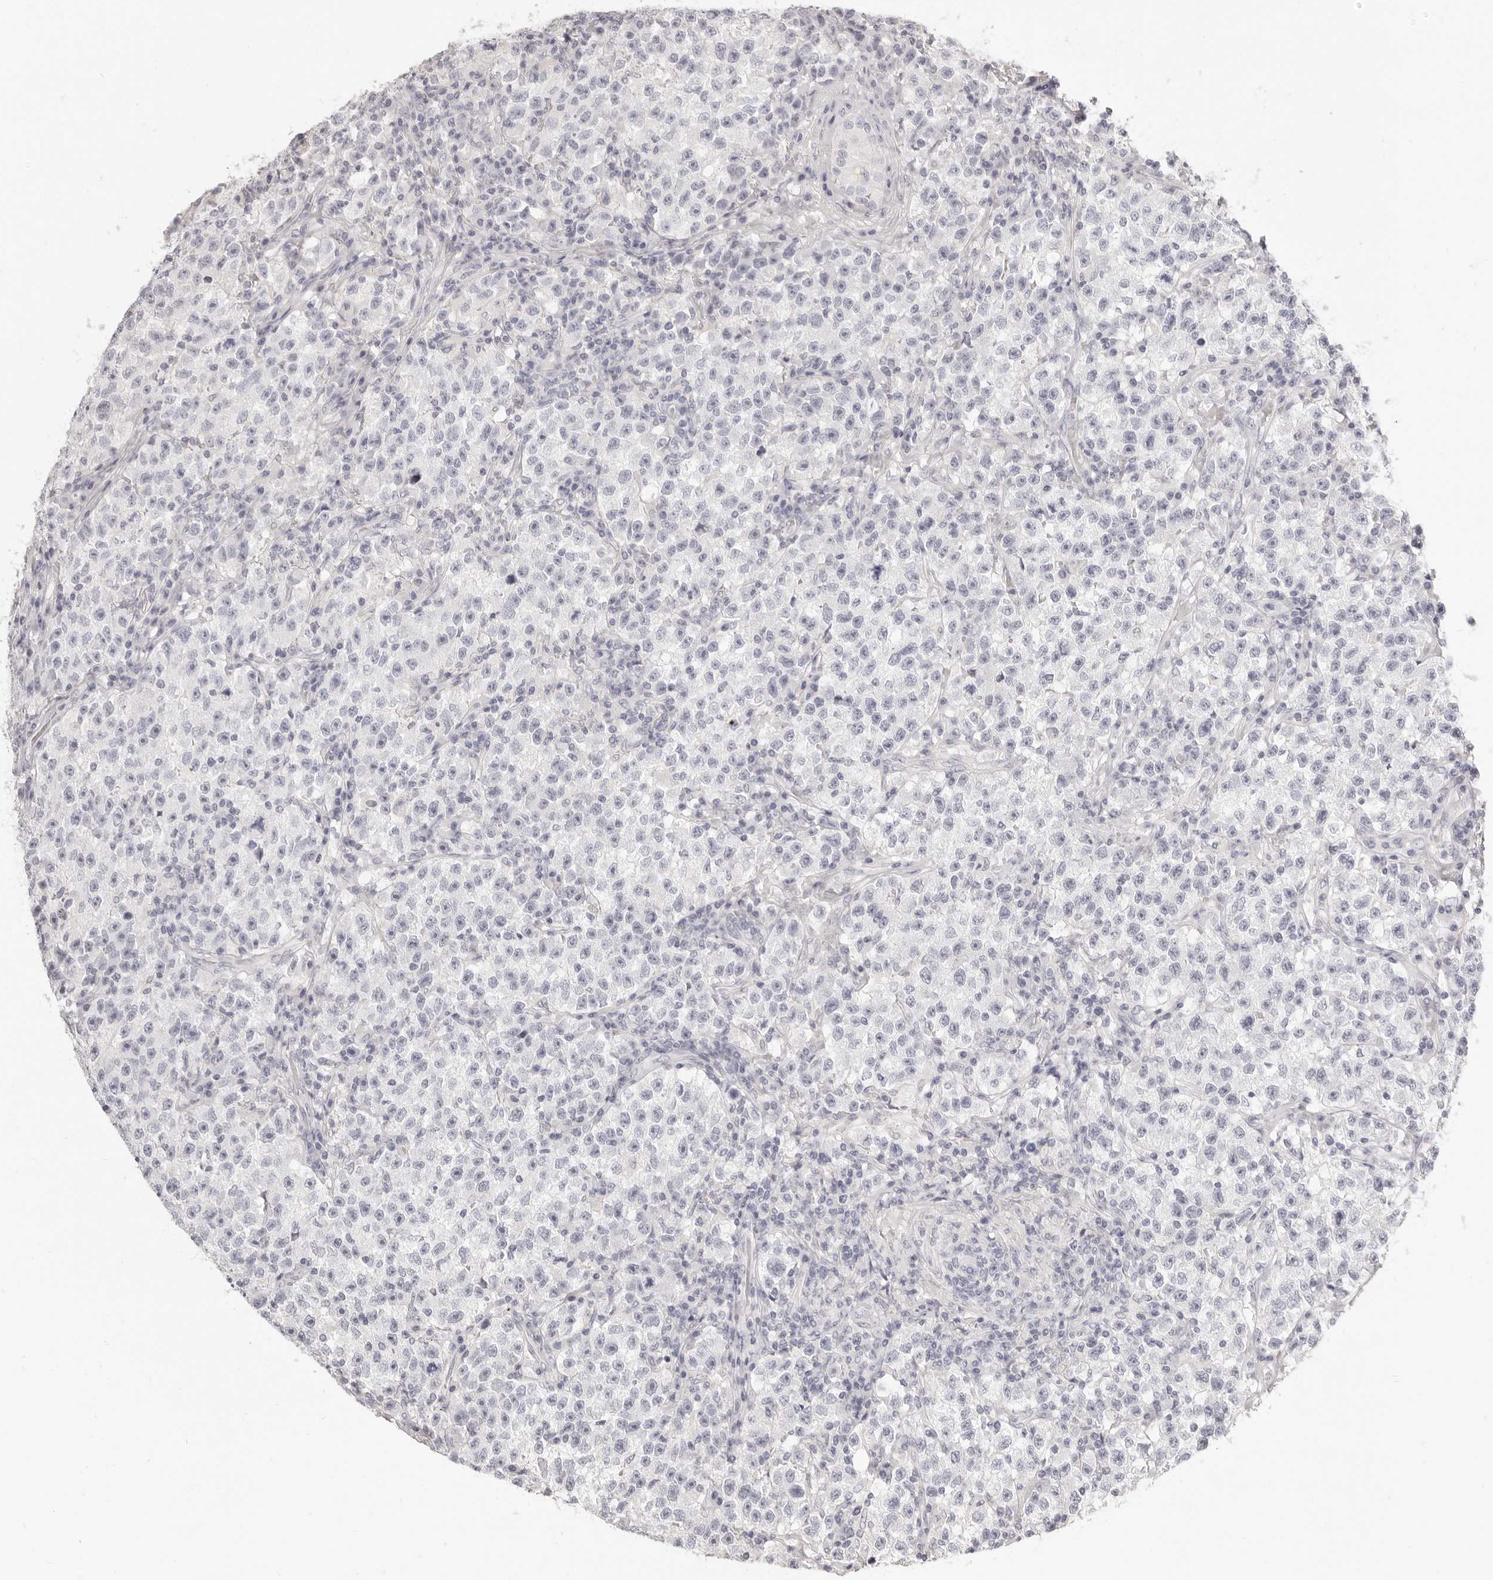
{"staining": {"intensity": "negative", "quantity": "none", "location": "none"}, "tissue": "testis cancer", "cell_type": "Tumor cells", "image_type": "cancer", "snomed": [{"axis": "morphology", "description": "Seminoma, NOS"}, {"axis": "topography", "description": "Testis"}], "caption": "Immunohistochemistry histopathology image of neoplastic tissue: testis seminoma stained with DAB displays no significant protein positivity in tumor cells.", "gene": "FABP1", "patient": {"sex": "male", "age": 22}}